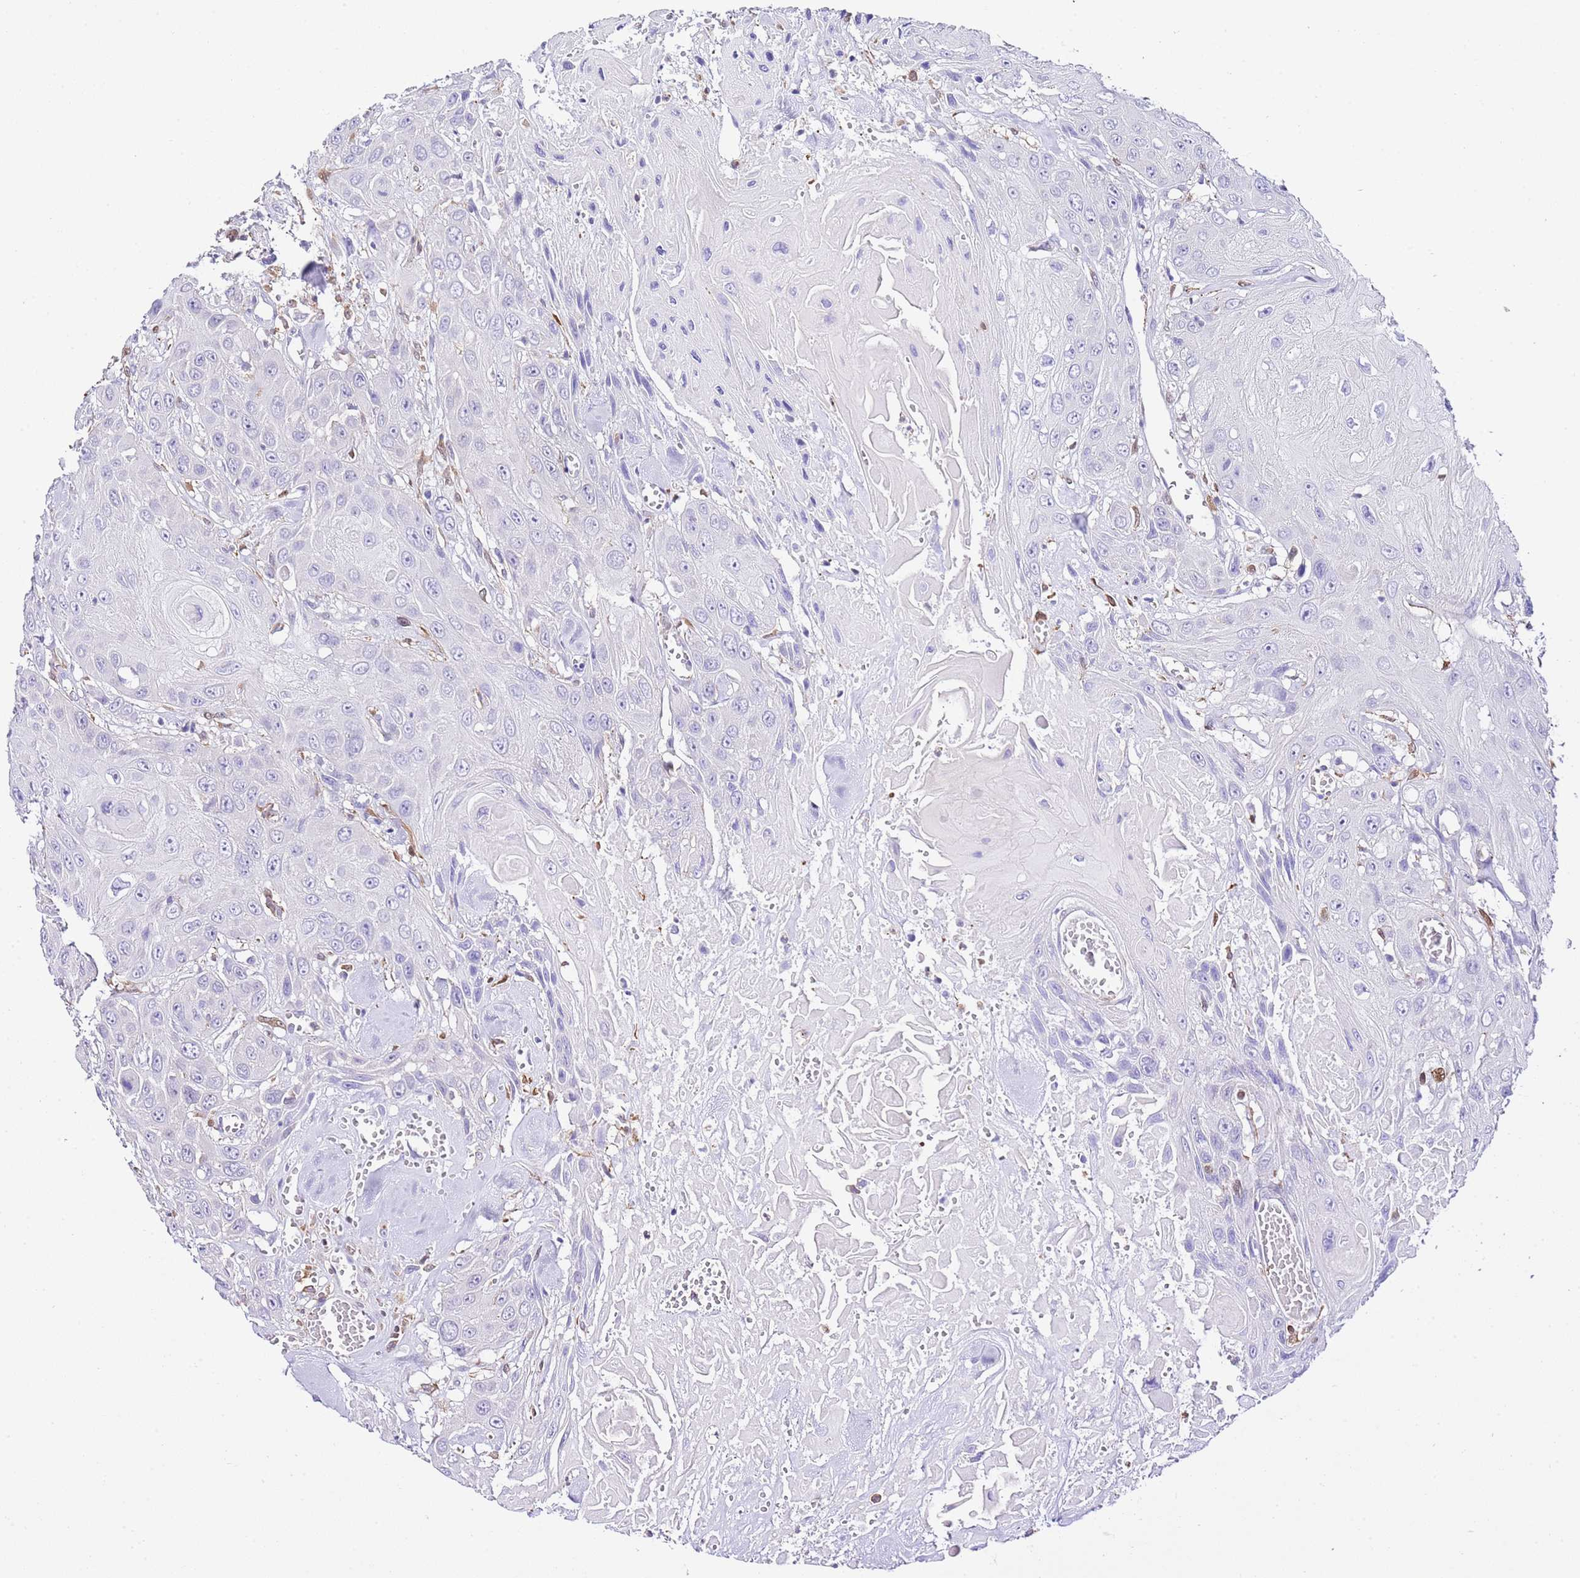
{"staining": {"intensity": "negative", "quantity": "none", "location": "none"}, "tissue": "head and neck cancer", "cell_type": "Tumor cells", "image_type": "cancer", "snomed": [{"axis": "morphology", "description": "Squamous cell carcinoma, NOS"}, {"axis": "topography", "description": "Head-Neck"}], "caption": "This is an immunohistochemistry (IHC) image of head and neck cancer. There is no staining in tumor cells.", "gene": "CNN2", "patient": {"sex": "male", "age": 81}}